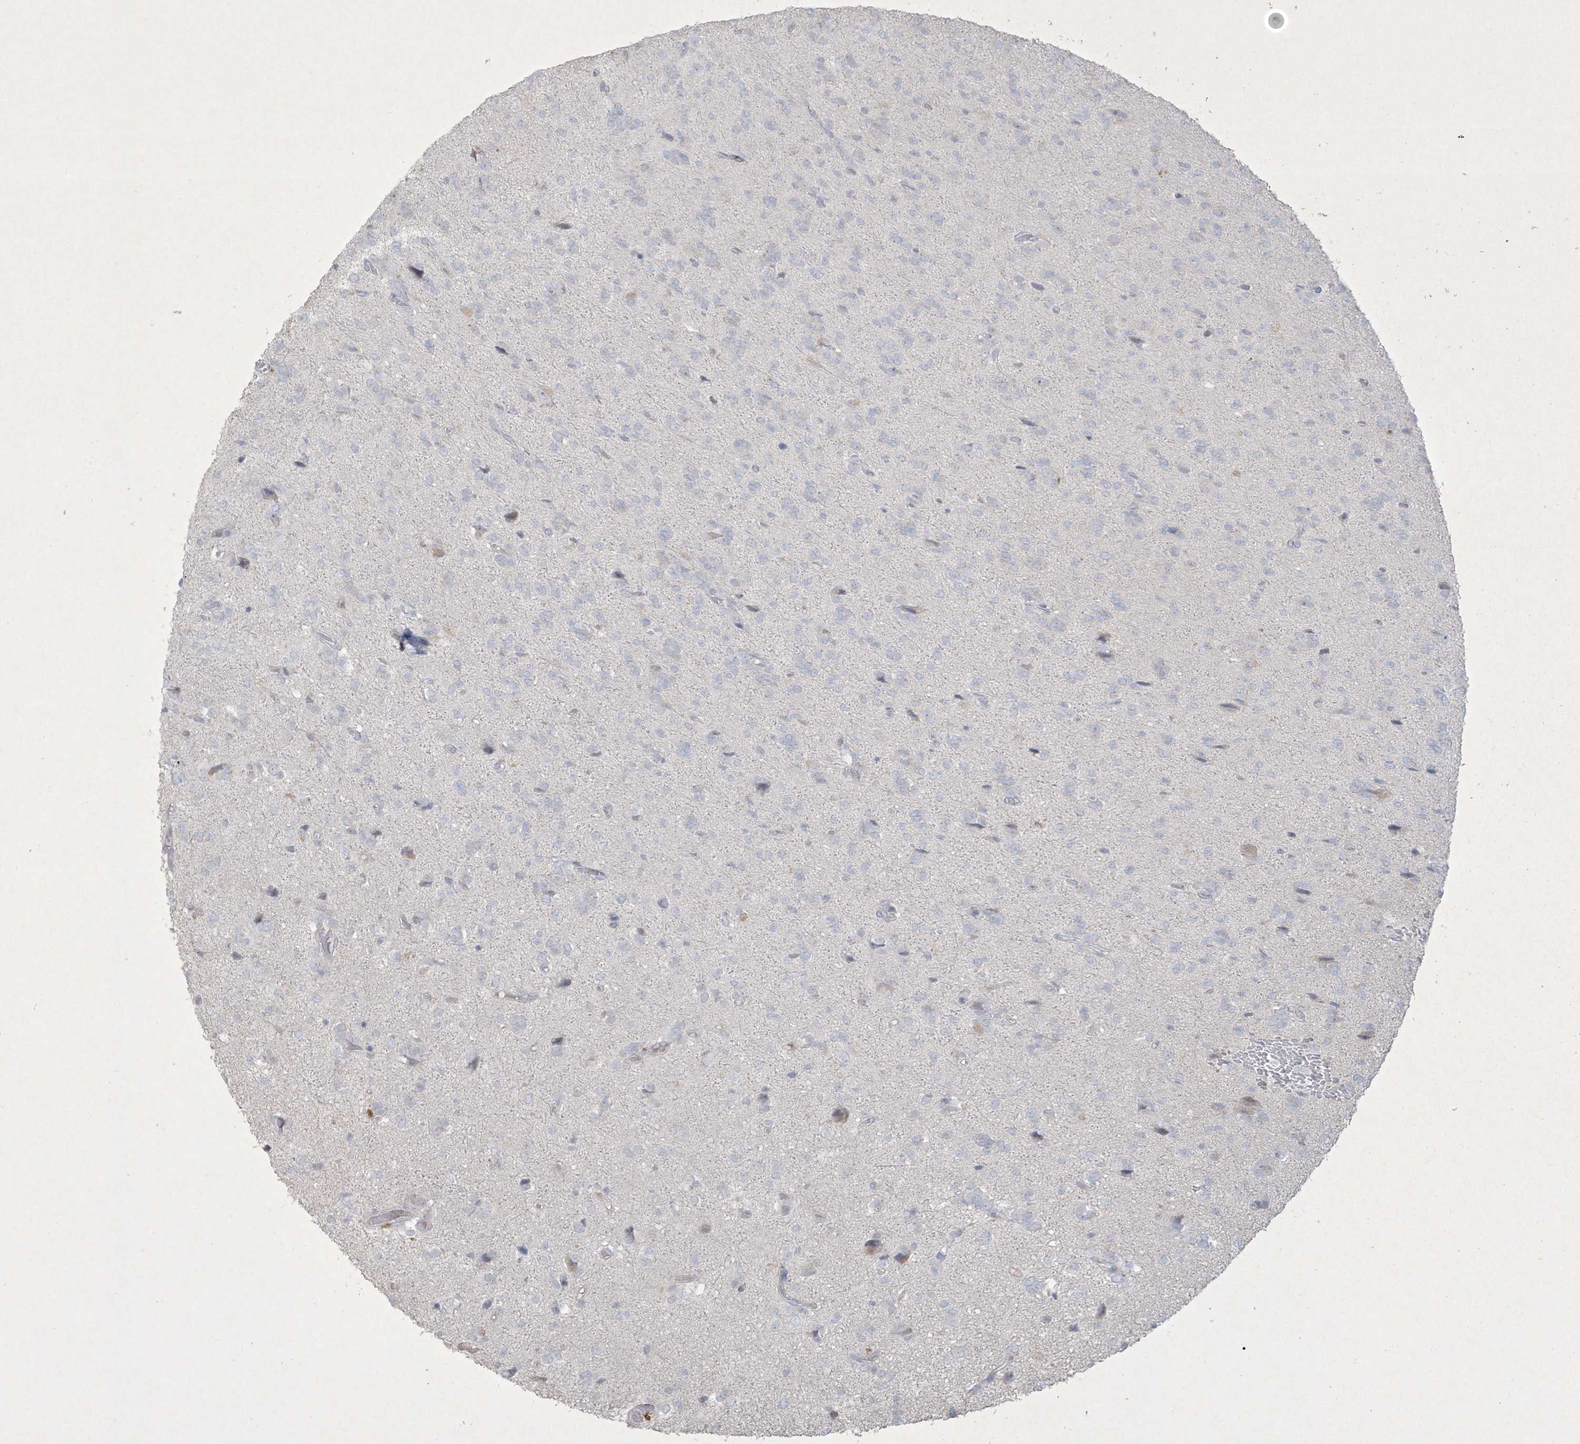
{"staining": {"intensity": "negative", "quantity": "none", "location": "none"}, "tissue": "glioma", "cell_type": "Tumor cells", "image_type": "cancer", "snomed": [{"axis": "morphology", "description": "Glioma, malignant, High grade"}, {"axis": "topography", "description": "Brain"}], "caption": "The histopathology image reveals no significant positivity in tumor cells of malignant high-grade glioma.", "gene": "CCDC24", "patient": {"sex": "female", "age": 59}}